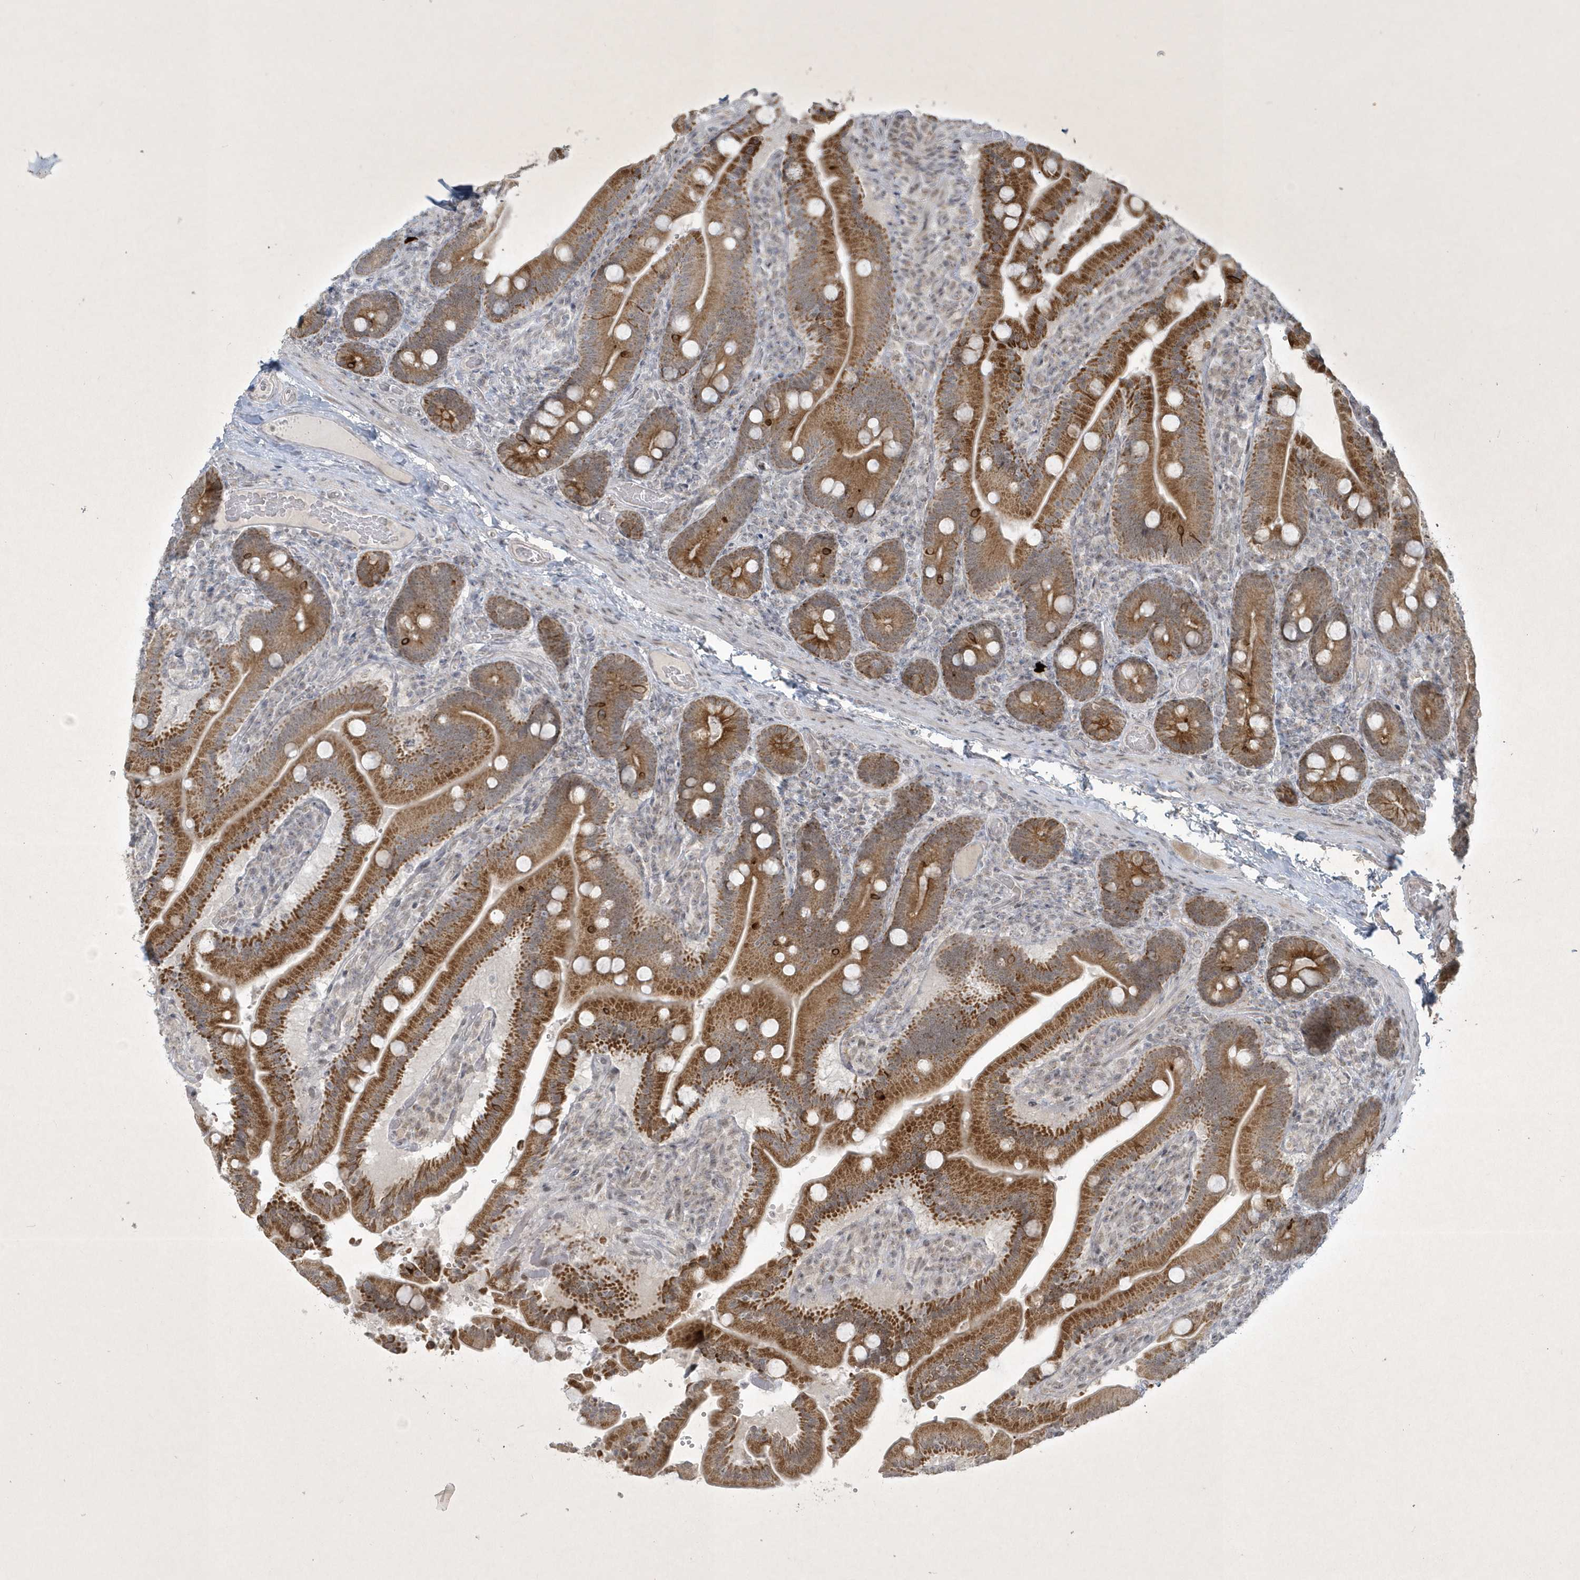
{"staining": {"intensity": "strong", "quantity": ">75%", "location": "cytoplasmic/membranous"}, "tissue": "duodenum", "cell_type": "Glandular cells", "image_type": "normal", "snomed": [{"axis": "morphology", "description": "Normal tissue, NOS"}, {"axis": "topography", "description": "Duodenum"}], "caption": "High-power microscopy captured an immunohistochemistry photomicrograph of unremarkable duodenum, revealing strong cytoplasmic/membranous positivity in approximately >75% of glandular cells.", "gene": "ZBTB9", "patient": {"sex": "female", "age": 62}}